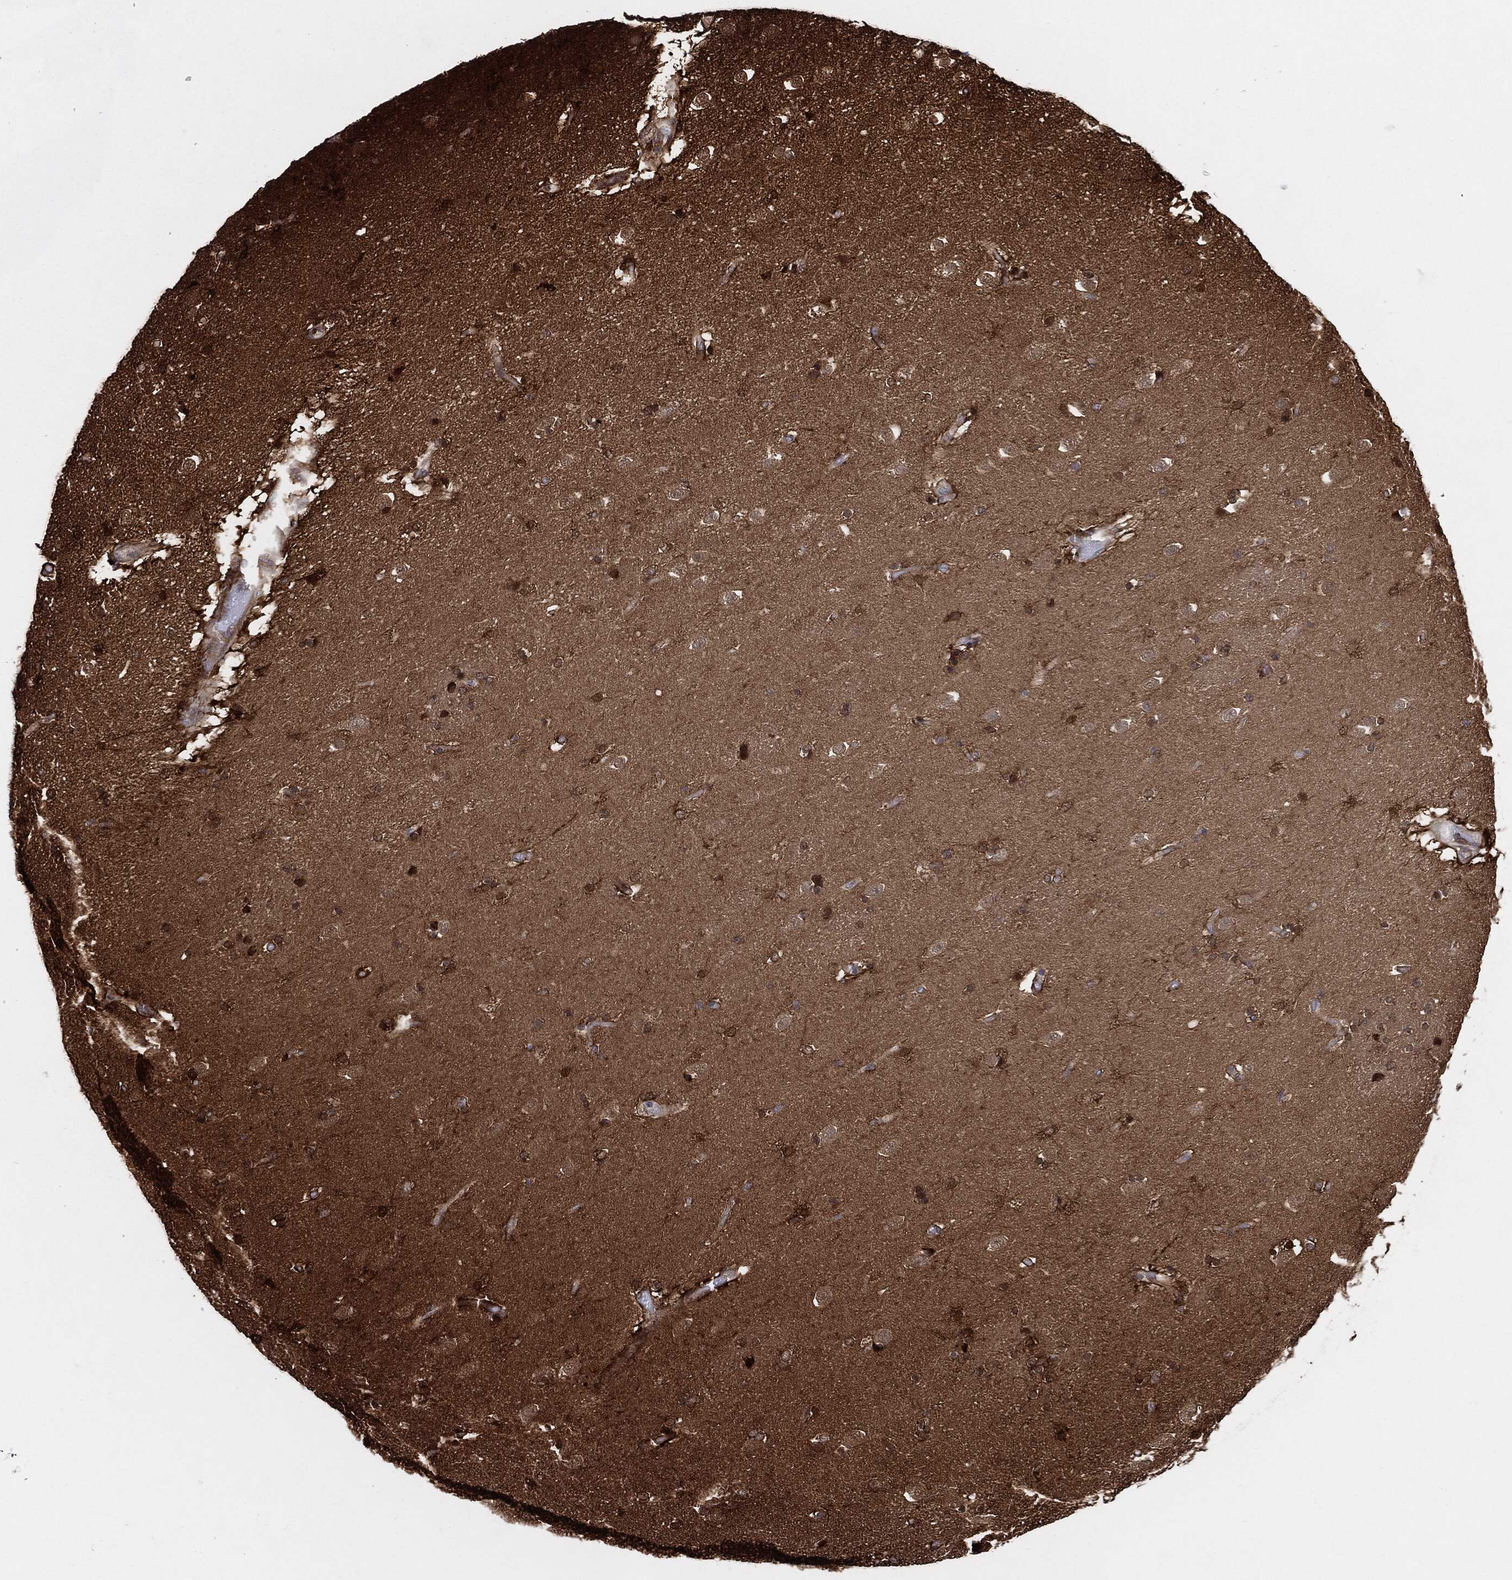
{"staining": {"intensity": "strong", "quantity": "25%-75%", "location": "cytoplasmic/membranous,nuclear"}, "tissue": "caudate", "cell_type": "Glial cells", "image_type": "normal", "snomed": [{"axis": "morphology", "description": "Normal tissue, NOS"}, {"axis": "topography", "description": "Lateral ventricle wall"}], "caption": "DAB (3,3'-diaminobenzidine) immunohistochemical staining of normal human caudate exhibits strong cytoplasmic/membranous,nuclear protein expression in about 25%-75% of glial cells.", "gene": "BCAR1", "patient": {"sex": "male", "age": 51}}